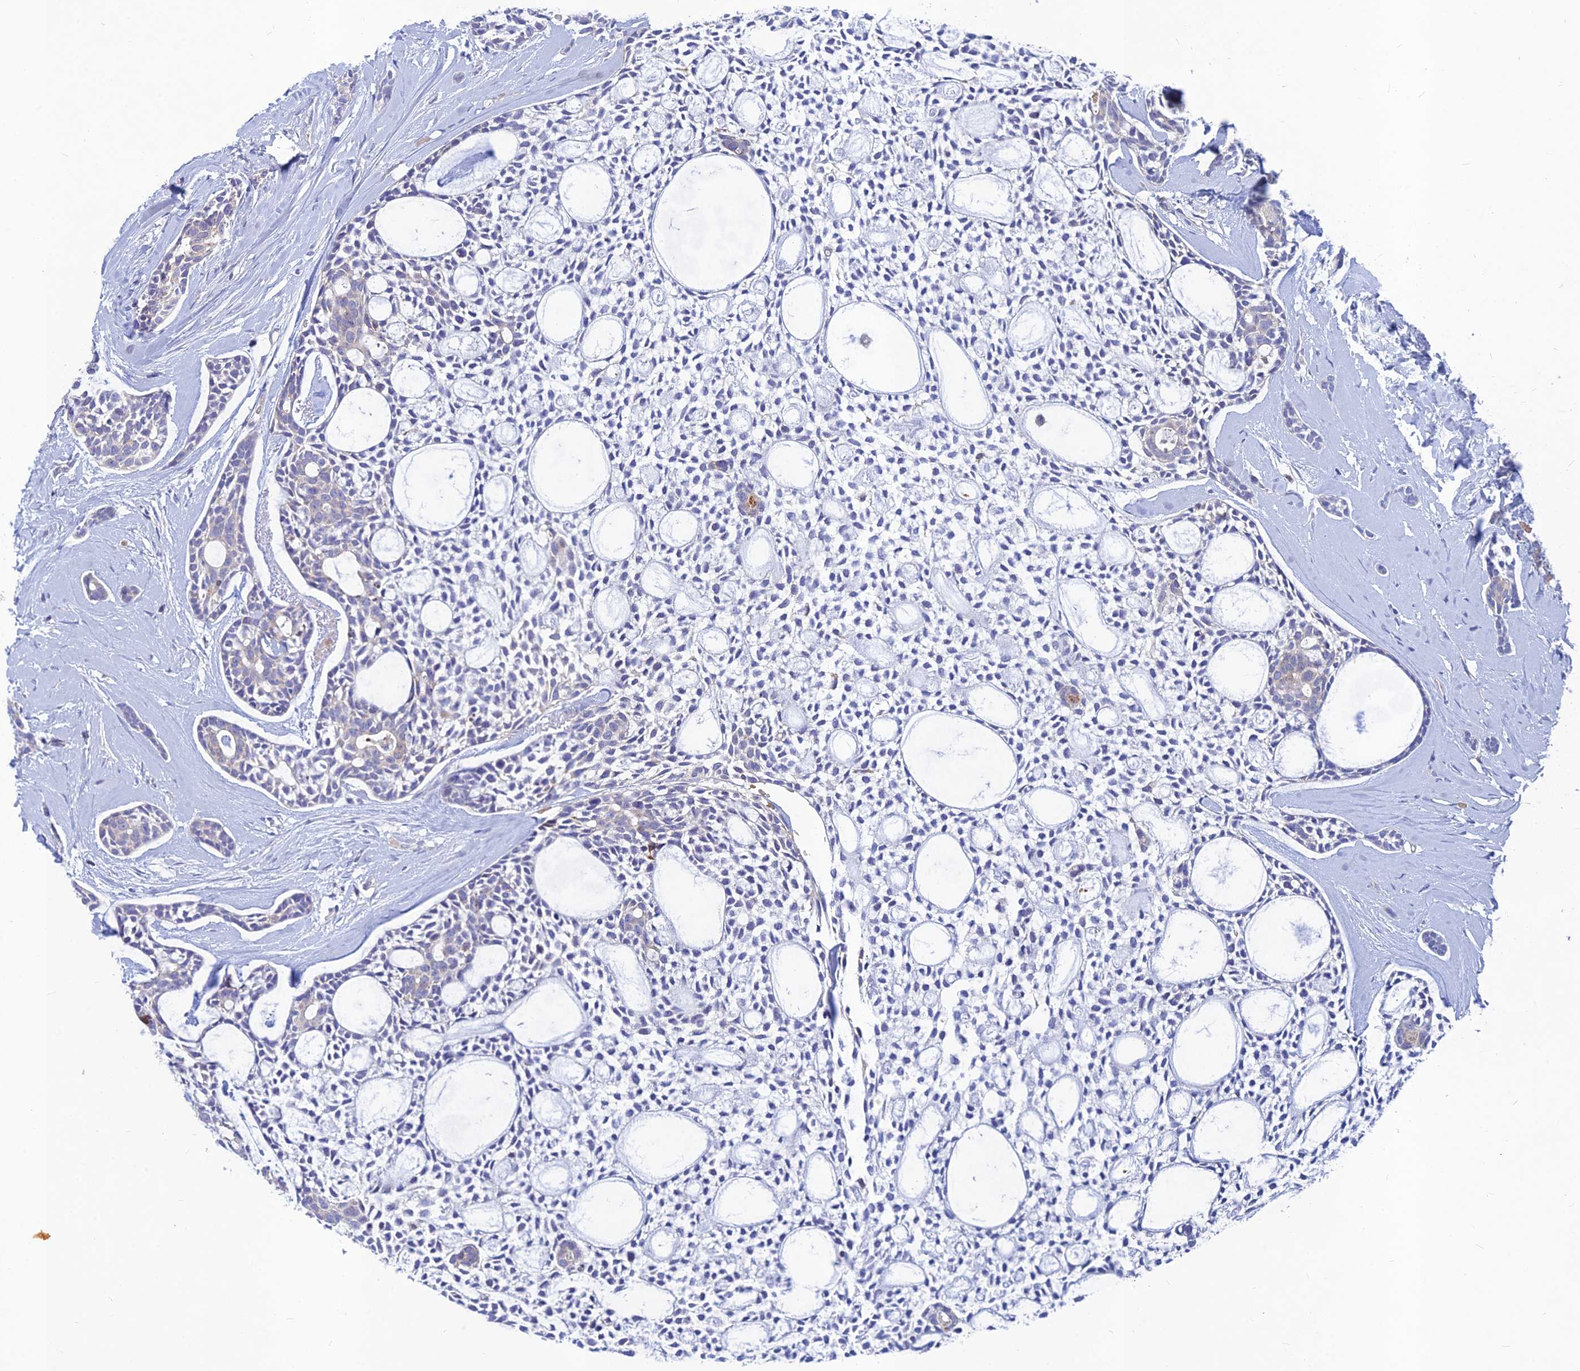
{"staining": {"intensity": "negative", "quantity": "none", "location": "none"}, "tissue": "head and neck cancer", "cell_type": "Tumor cells", "image_type": "cancer", "snomed": [{"axis": "morphology", "description": "Adenocarcinoma, NOS"}, {"axis": "topography", "description": "Subcutis"}, {"axis": "topography", "description": "Head-Neck"}], "caption": "This is an immunohistochemistry image of human head and neck cancer (adenocarcinoma). There is no staining in tumor cells.", "gene": "CACNA1B", "patient": {"sex": "female", "age": 73}}